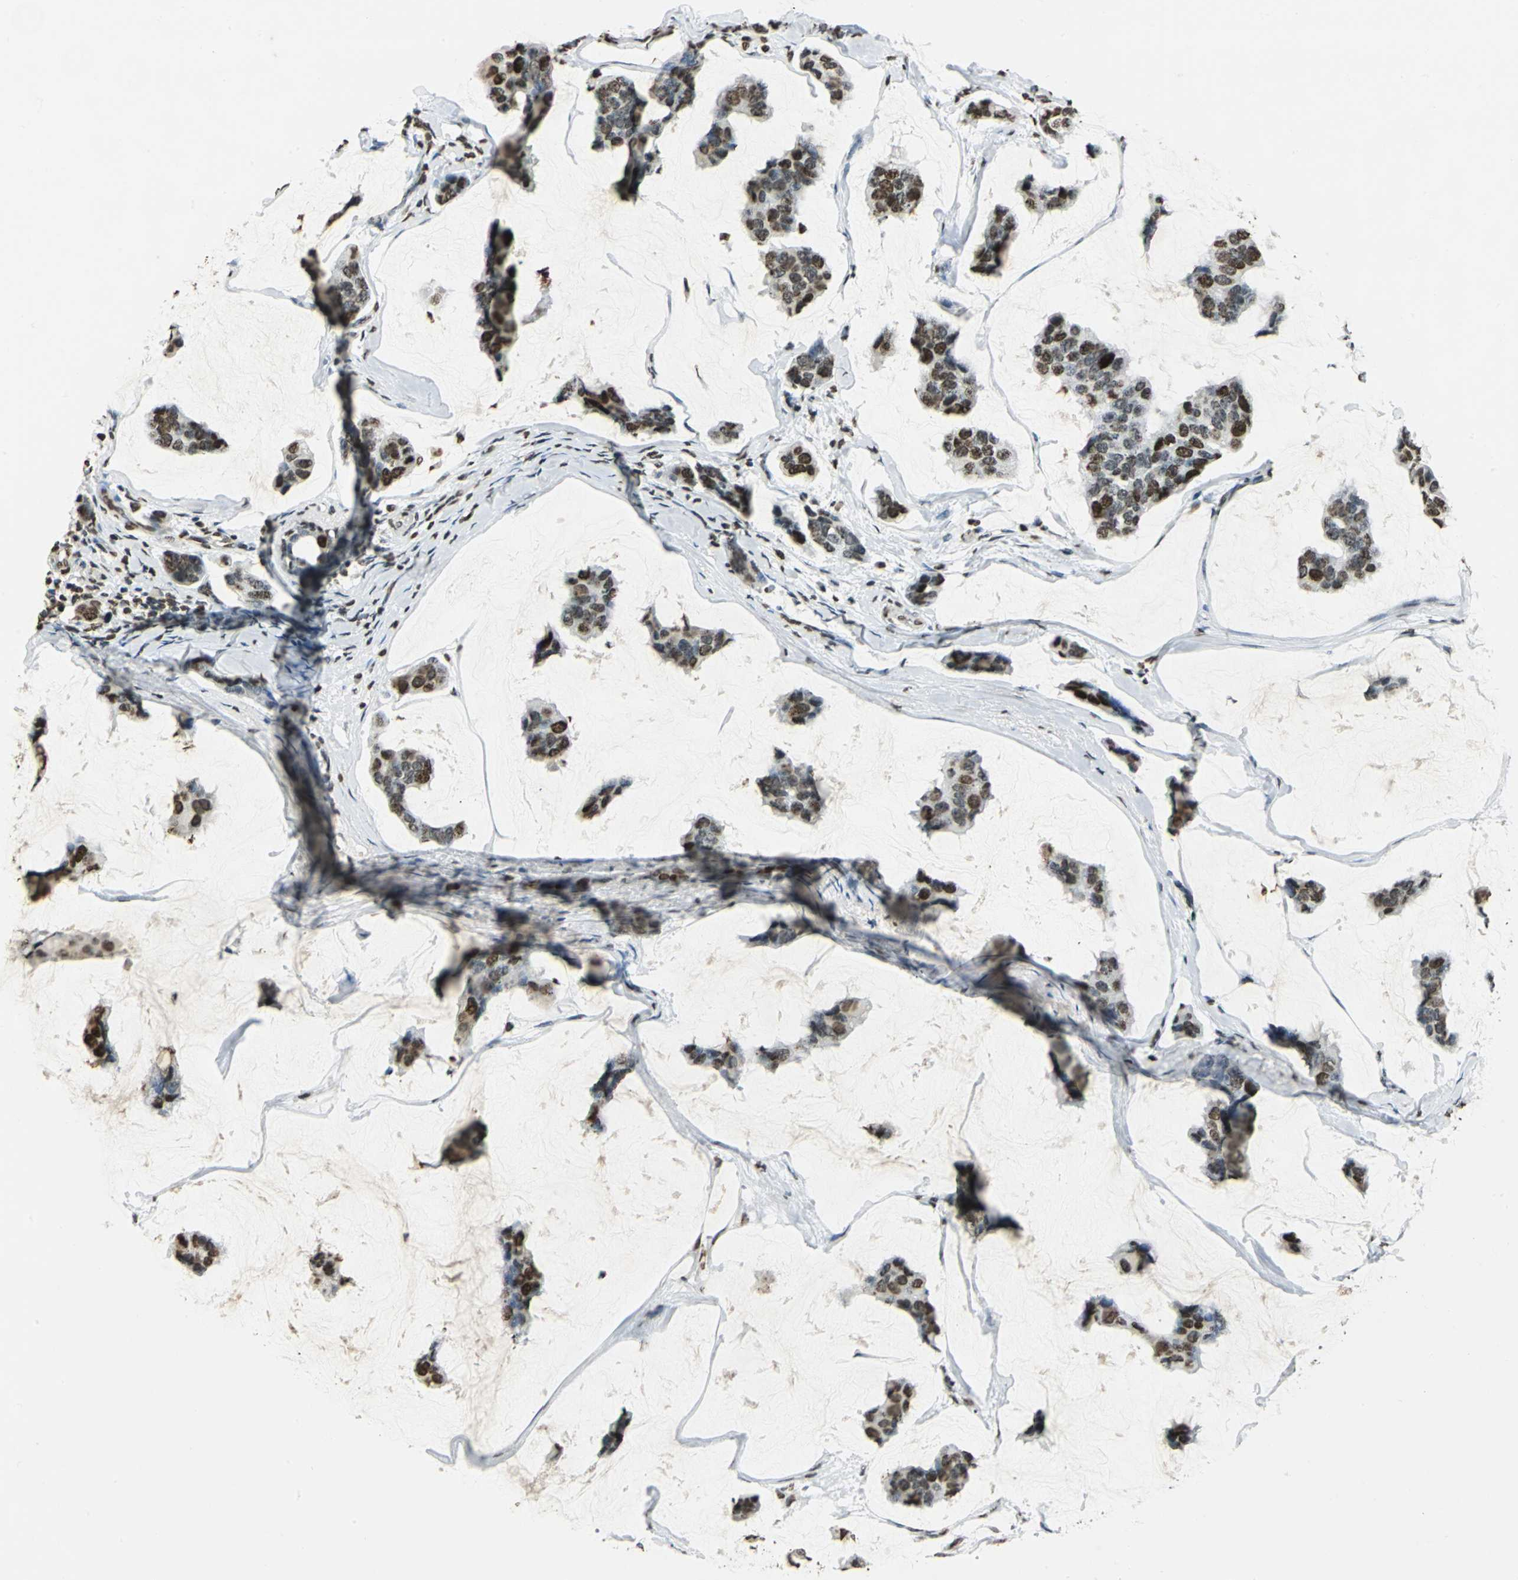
{"staining": {"intensity": "strong", "quantity": ">75%", "location": "nuclear"}, "tissue": "breast cancer", "cell_type": "Tumor cells", "image_type": "cancer", "snomed": [{"axis": "morphology", "description": "Normal tissue, NOS"}, {"axis": "morphology", "description": "Duct carcinoma"}, {"axis": "topography", "description": "Breast"}], "caption": "Immunohistochemical staining of human breast cancer (intraductal carcinoma) exhibits high levels of strong nuclear protein positivity in approximately >75% of tumor cells.", "gene": "MCM4", "patient": {"sex": "female", "age": 50}}